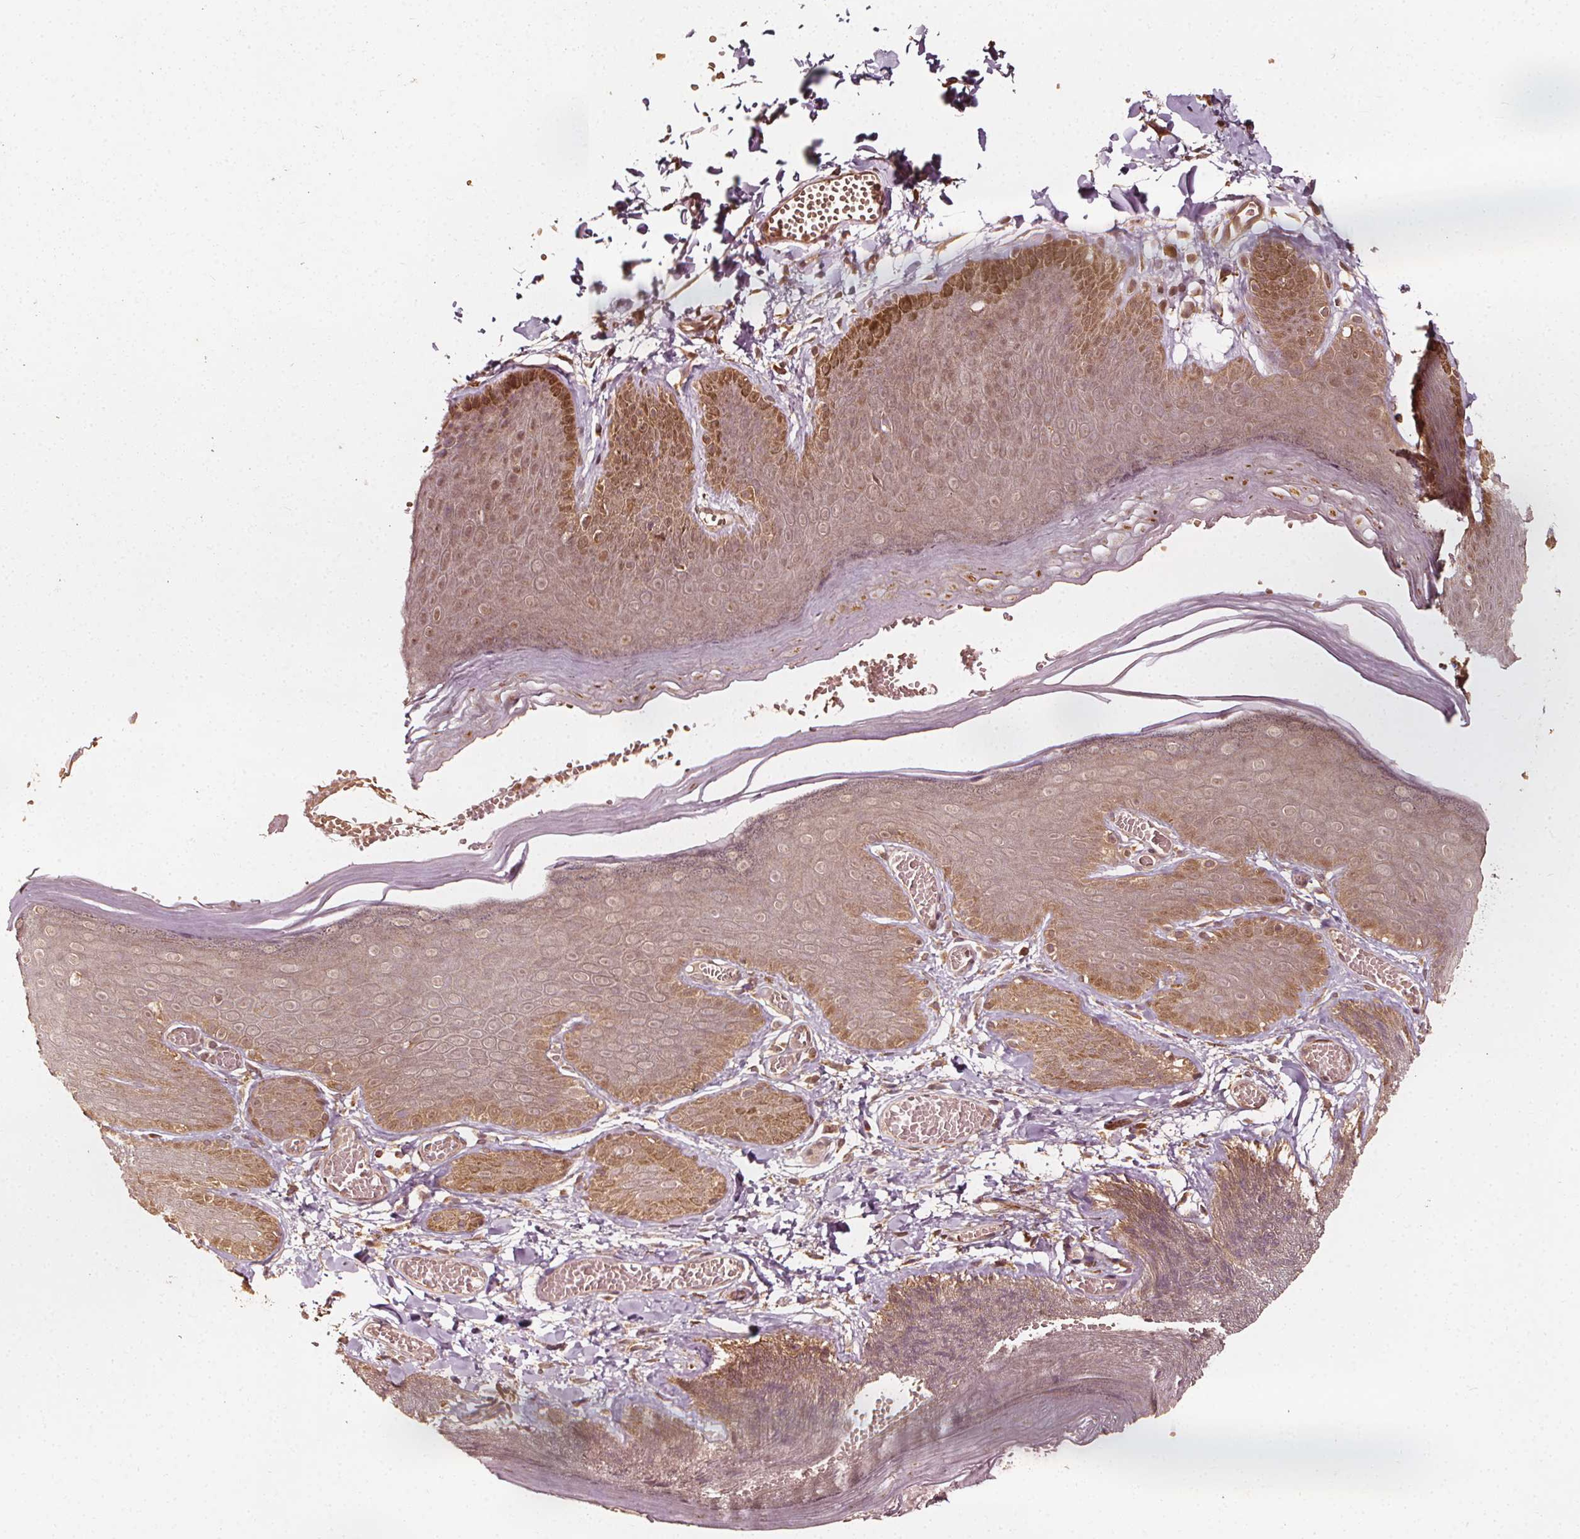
{"staining": {"intensity": "moderate", "quantity": ">75%", "location": "cytoplasmic/membranous,nuclear"}, "tissue": "skin", "cell_type": "Epidermal cells", "image_type": "normal", "snomed": [{"axis": "morphology", "description": "Normal tissue, NOS"}, {"axis": "topography", "description": "Anal"}], "caption": "Epidermal cells demonstrate moderate cytoplasmic/membranous,nuclear expression in about >75% of cells in benign skin. (IHC, brightfield microscopy, high magnification).", "gene": "NPC1", "patient": {"sex": "male", "age": 53}}